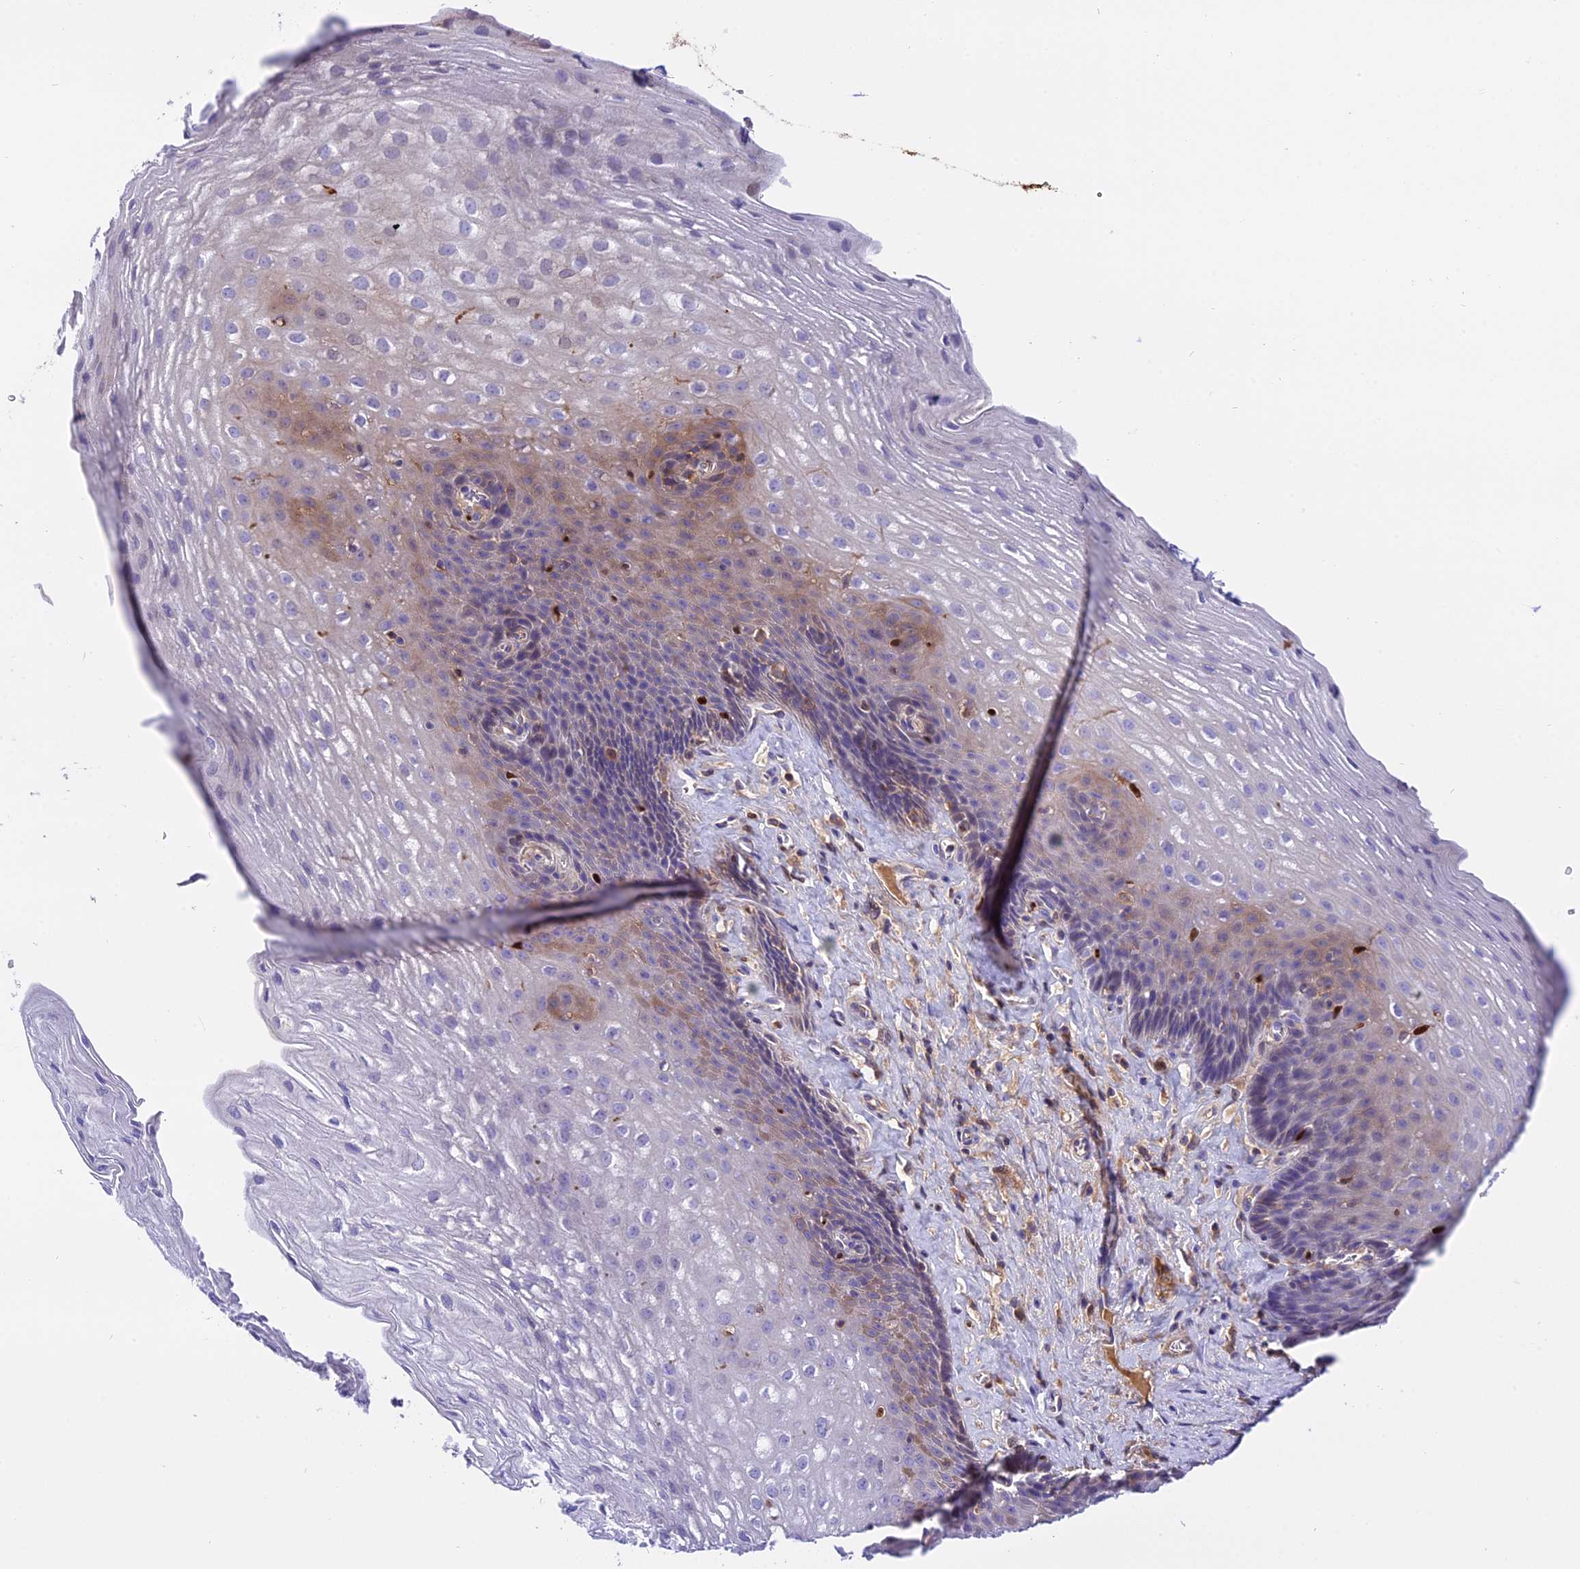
{"staining": {"intensity": "moderate", "quantity": "<25%", "location": "cytoplasmic/membranous"}, "tissue": "esophagus", "cell_type": "Squamous epithelial cells", "image_type": "normal", "snomed": [{"axis": "morphology", "description": "Normal tissue, NOS"}, {"axis": "topography", "description": "Esophagus"}], "caption": "Protein analysis of benign esophagus exhibits moderate cytoplasmic/membranous staining in approximately <25% of squamous epithelial cells. (DAB = brown stain, brightfield microscopy at high magnification).", "gene": "MAP3K7CL", "patient": {"sex": "female", "age": 66}}